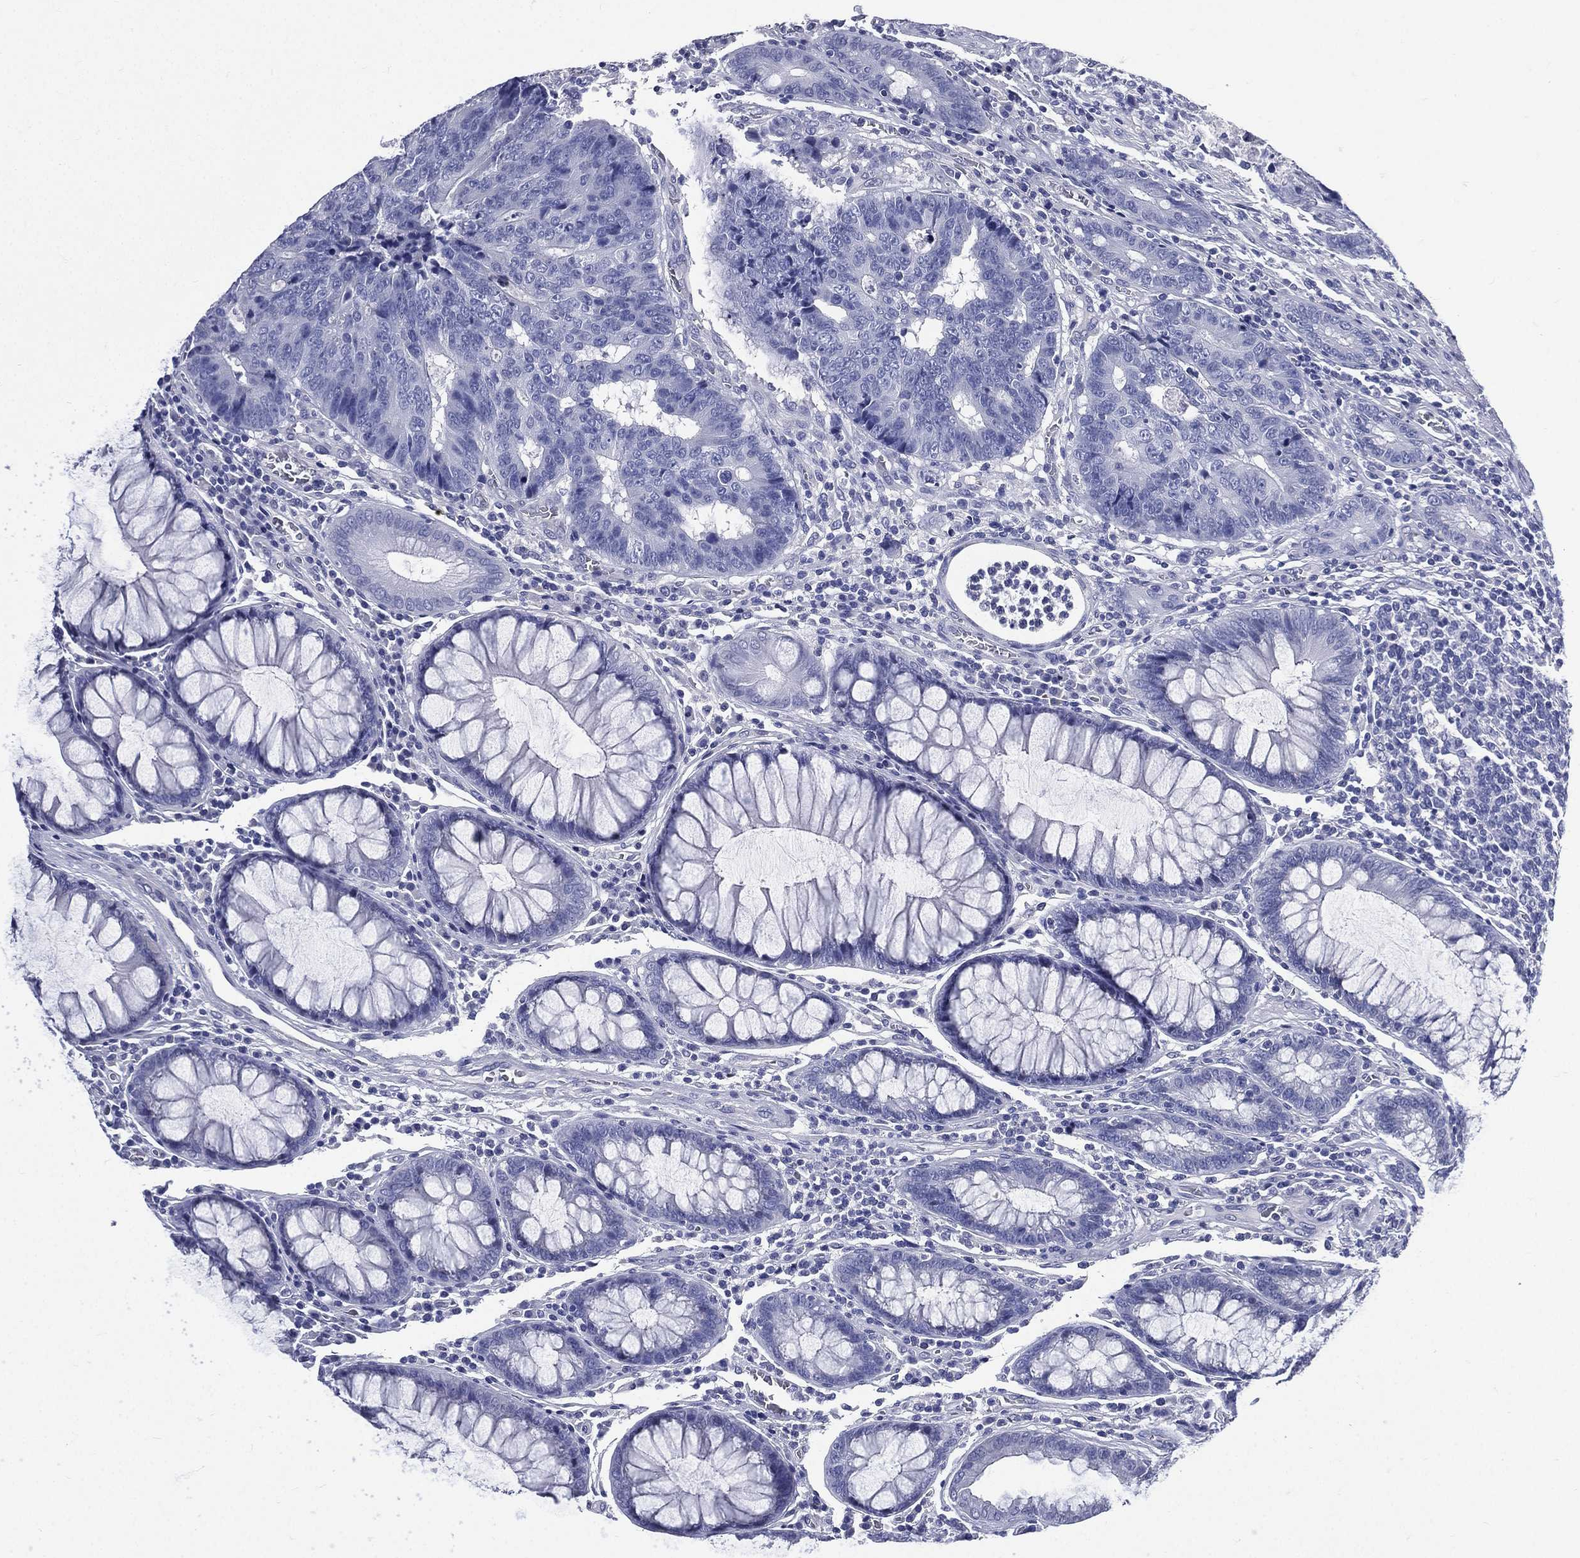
{"staining": {"intensity": "negative", "quantity": "none", "location": "none"}, "tissue": "colorectal cancer", "cell_type": "Tumor cells", "image_type": "cancer", "snomed": [{"axis": "morphology", "description": "Adenocarcinoma, NOS"}, {"axis": "topography", "description": "Colon"}], "caption": "Immunohistochemical staining of colorectal adenocarcinoma reveals no significant positivity in tumor cells.", "gene": "DPYS", "patient": {"sex": "female", "age": 48}}